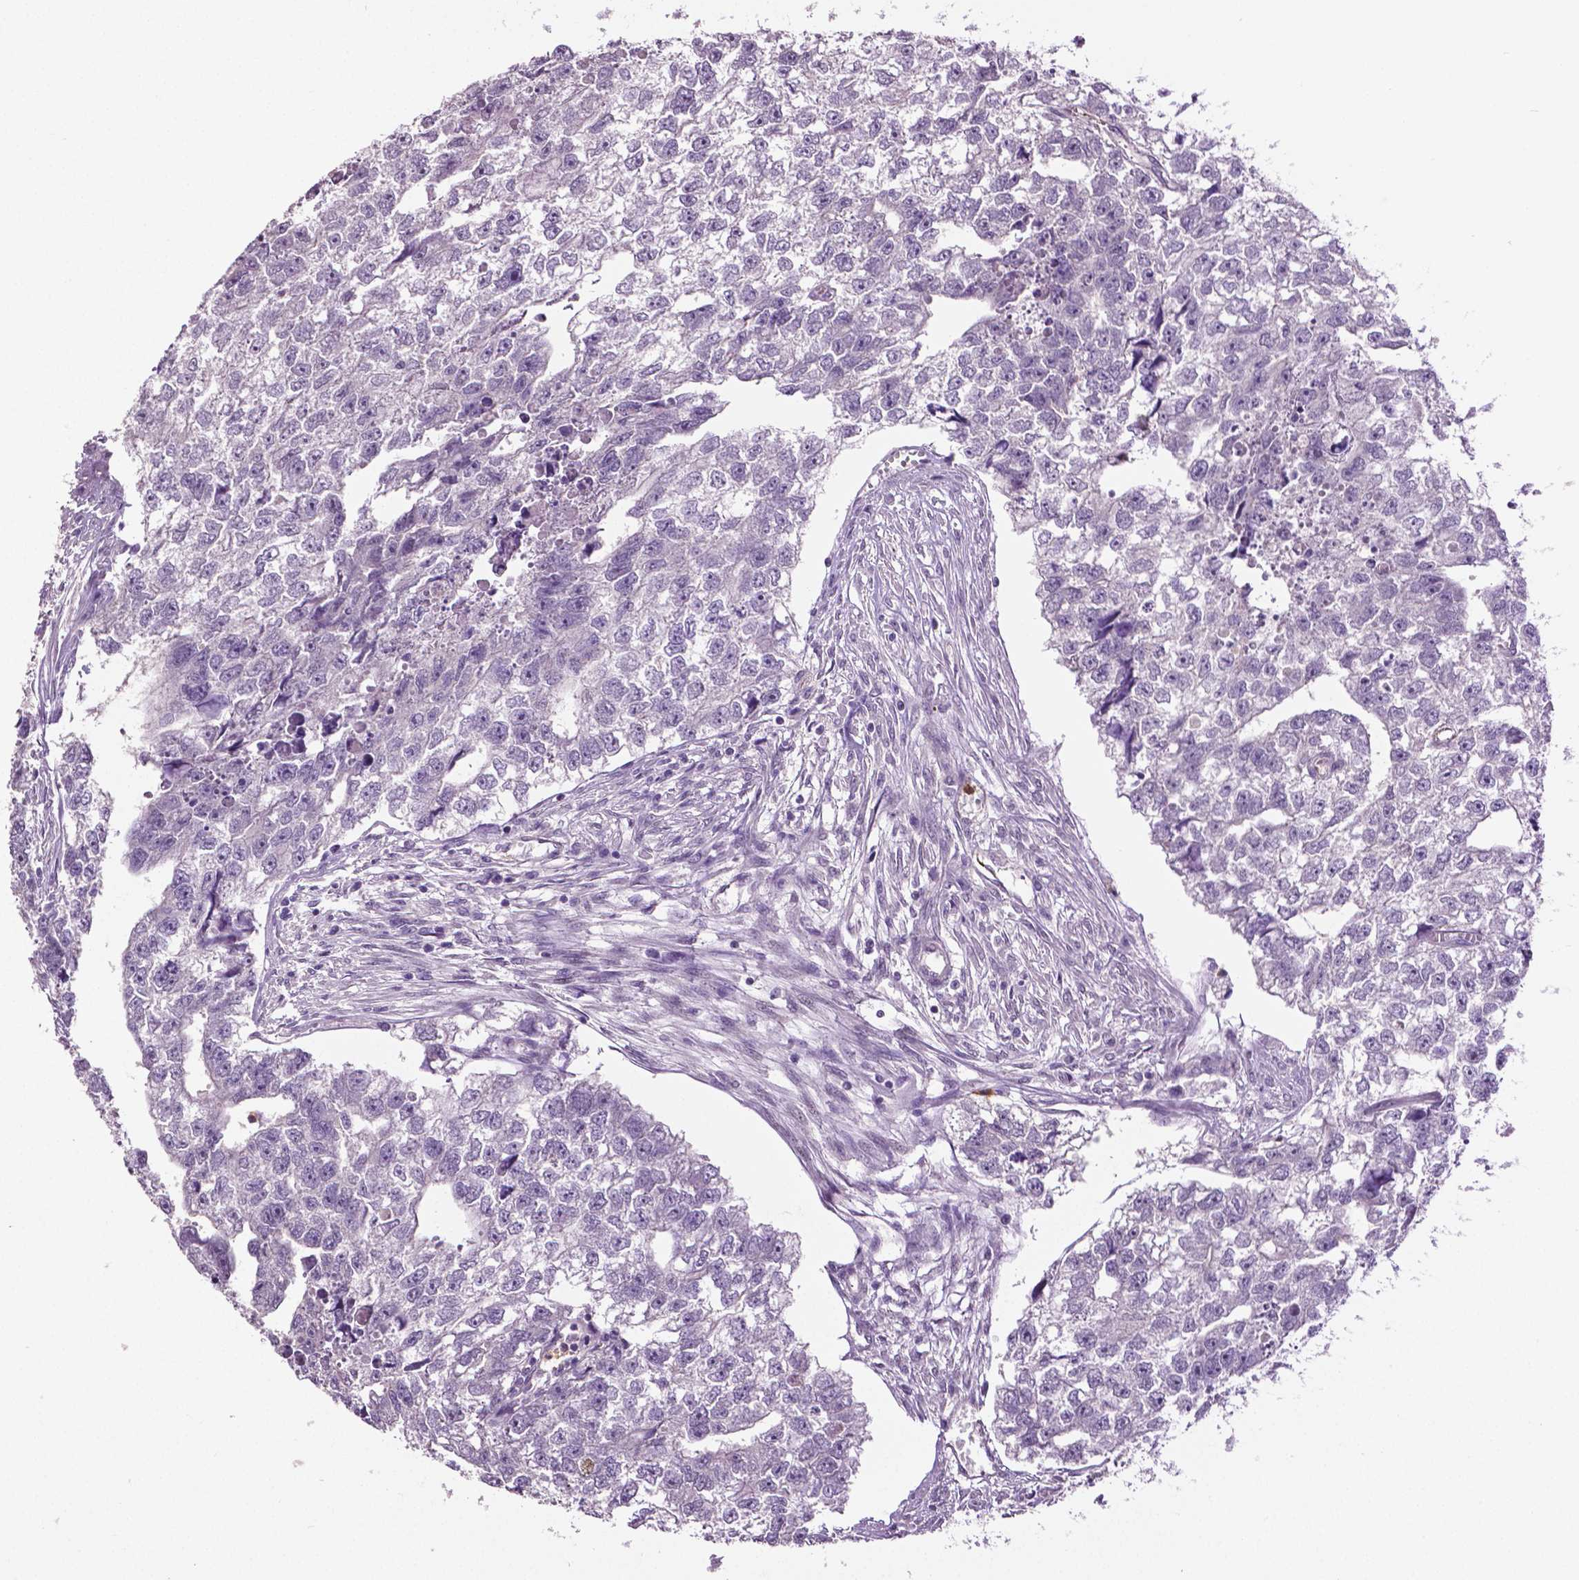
{"staining": {"intensity": "negative", "quantity": "none", "location": "none"}, "tissue": "testis cancer", "cell_type": "Tumor cells", "image_type": "cancer", "snomed": [{"axis": "morphology", "description": "Carcinoma, Embryonal, NOS"}, {"axis": "morphology", "description": "Teratoma, malignant, NOS"}, {"axis": "topography", "description": "Testis"}], "caption": "Immunohistochemistry (IHC) photomicrograph of neoplastic tissue: human testis cancer stained with DAB reveals no significant protein expression in tumor cells.", "gene": "PTPN5", "patient": {"sex": "male", "age": 44}}